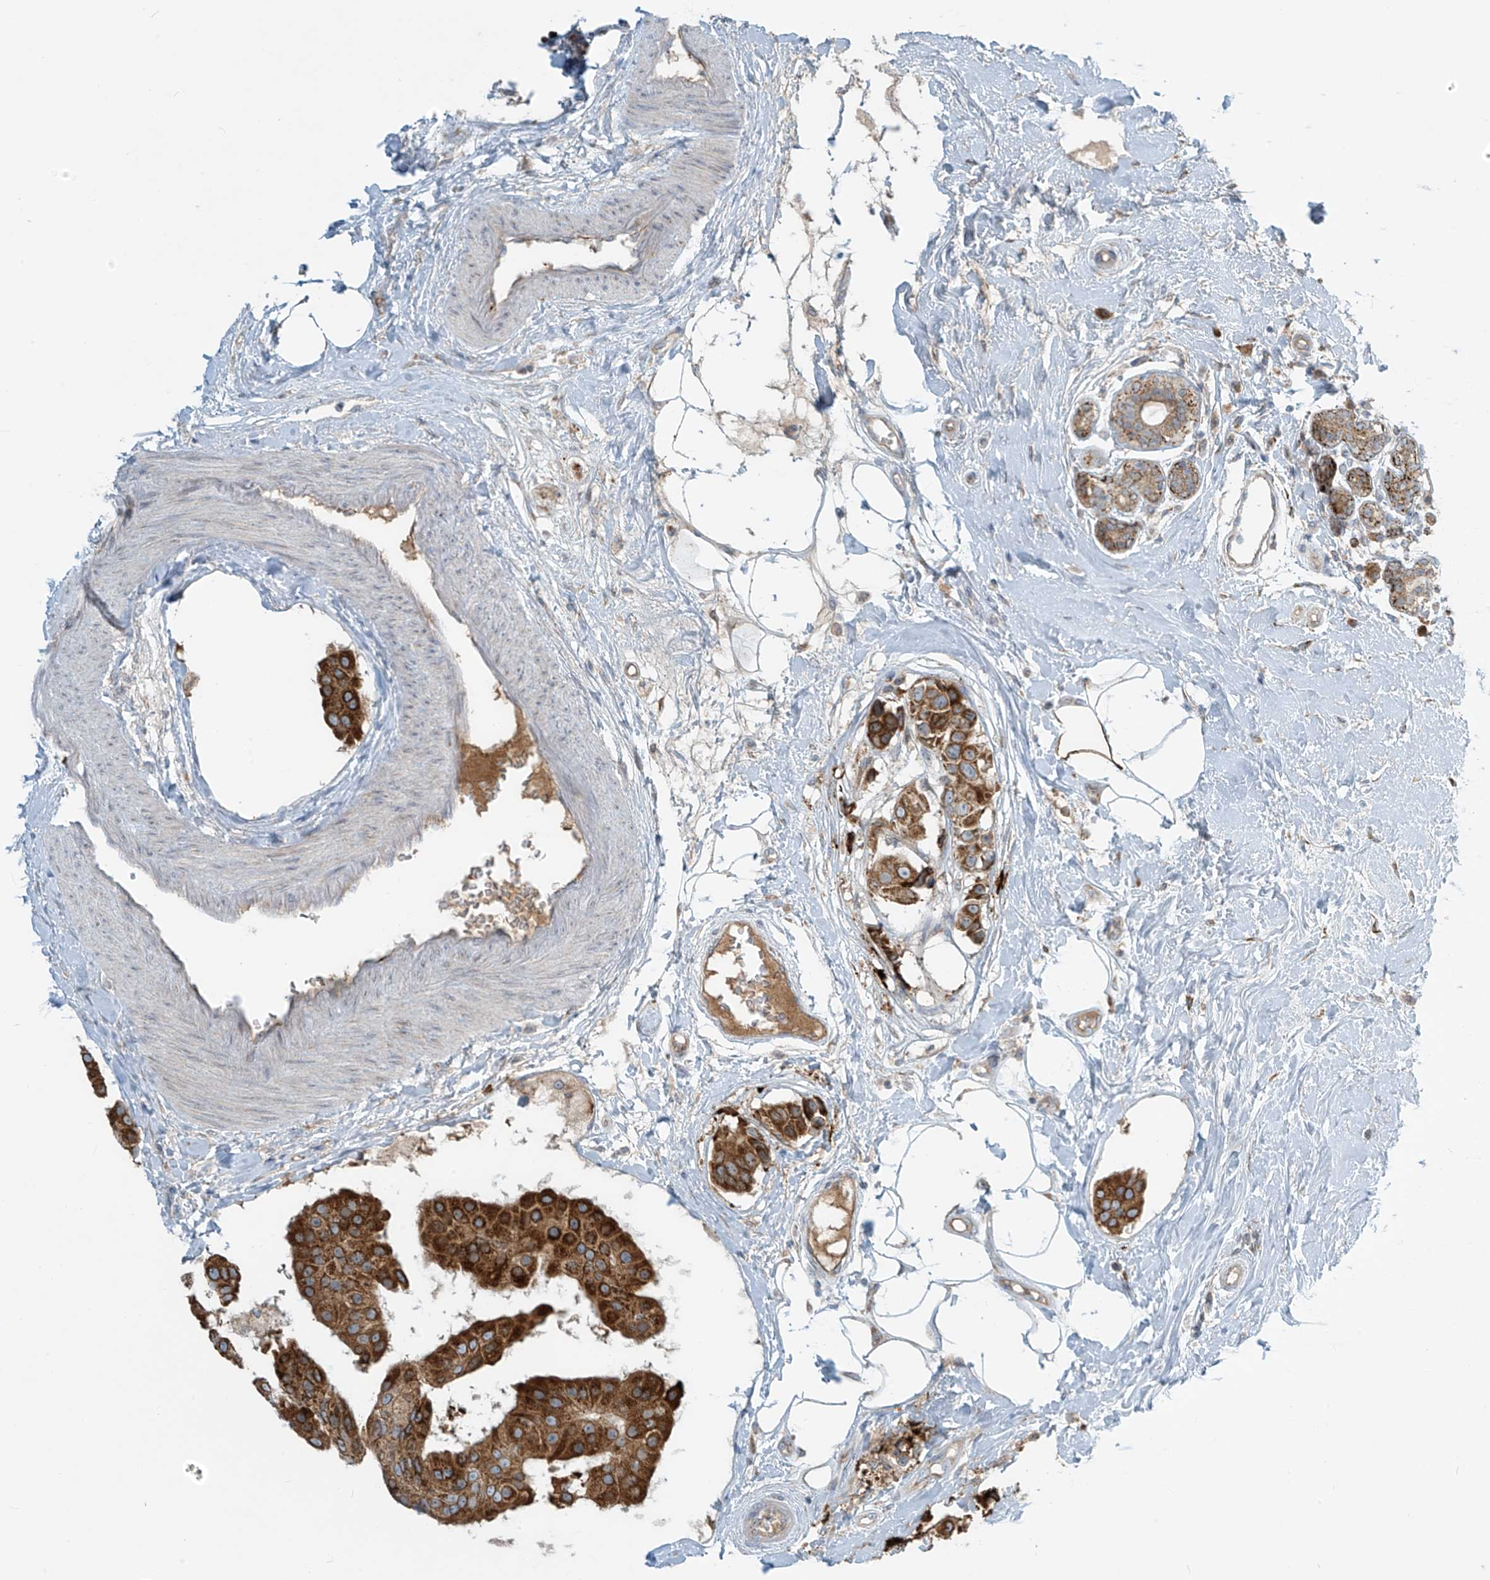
{"staining": {"intensity": "moderate", "quantity": ">75%", "location": "cytoplasmic/membranous"}, "tissue": "breast cancer", "cell_type": "Tumor cells", "image_type": "cancer", "snomed": [{"axis": "morphology", "description": "Normal tissue, NOS"}, {"axis": "morphology", "description": "Duct carcinoma"}, {"axis": "topography", "description": "Breast"}], "caption": "Immunohistochemical staining of breast cancer displays moderate cytoplasmic/membranous protein expression in about >75% of tumor cells.", "gene": "LZTS3", "patient": {"sex": "female", "age": 39}}